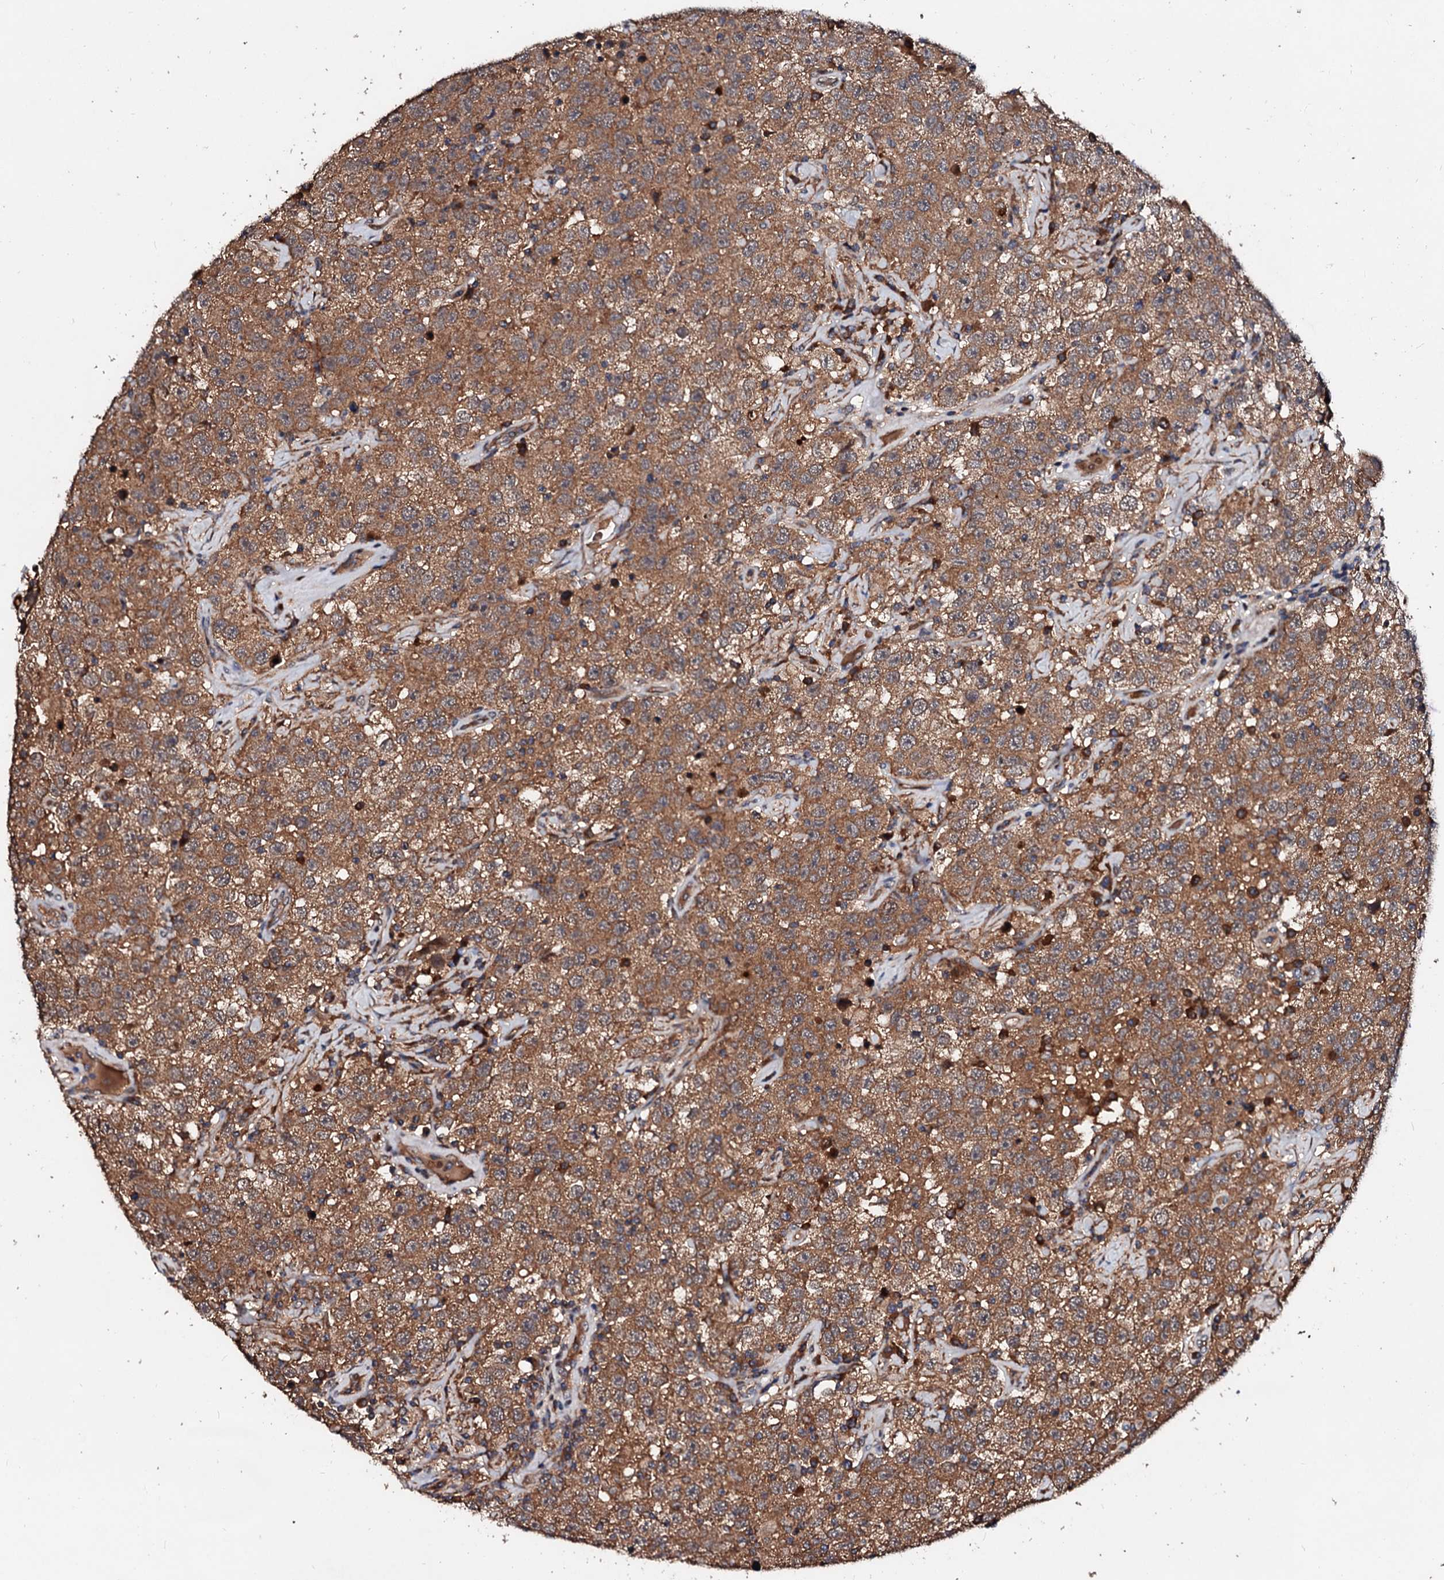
{"staining": {"intensity": "moderate", "quantity": ">75%", "location": "cytoplasmic/membranous"}, "tissue": "testis cancer", "cell_type": "Tumor cells", "image_type": "cancer", "snomed": [{"axis": "morphology", "description": "Seminoma, NOS"}, {"axis": "topography", "description": "Testis"}], "caption": "The image reveals staining of testis cancer, revealing moderate cytoplasmic/membranous protein positivity (brown color) within tumor cells.", "gene": "EXTL1", "patient": {"sex": "male", "age": 41}}